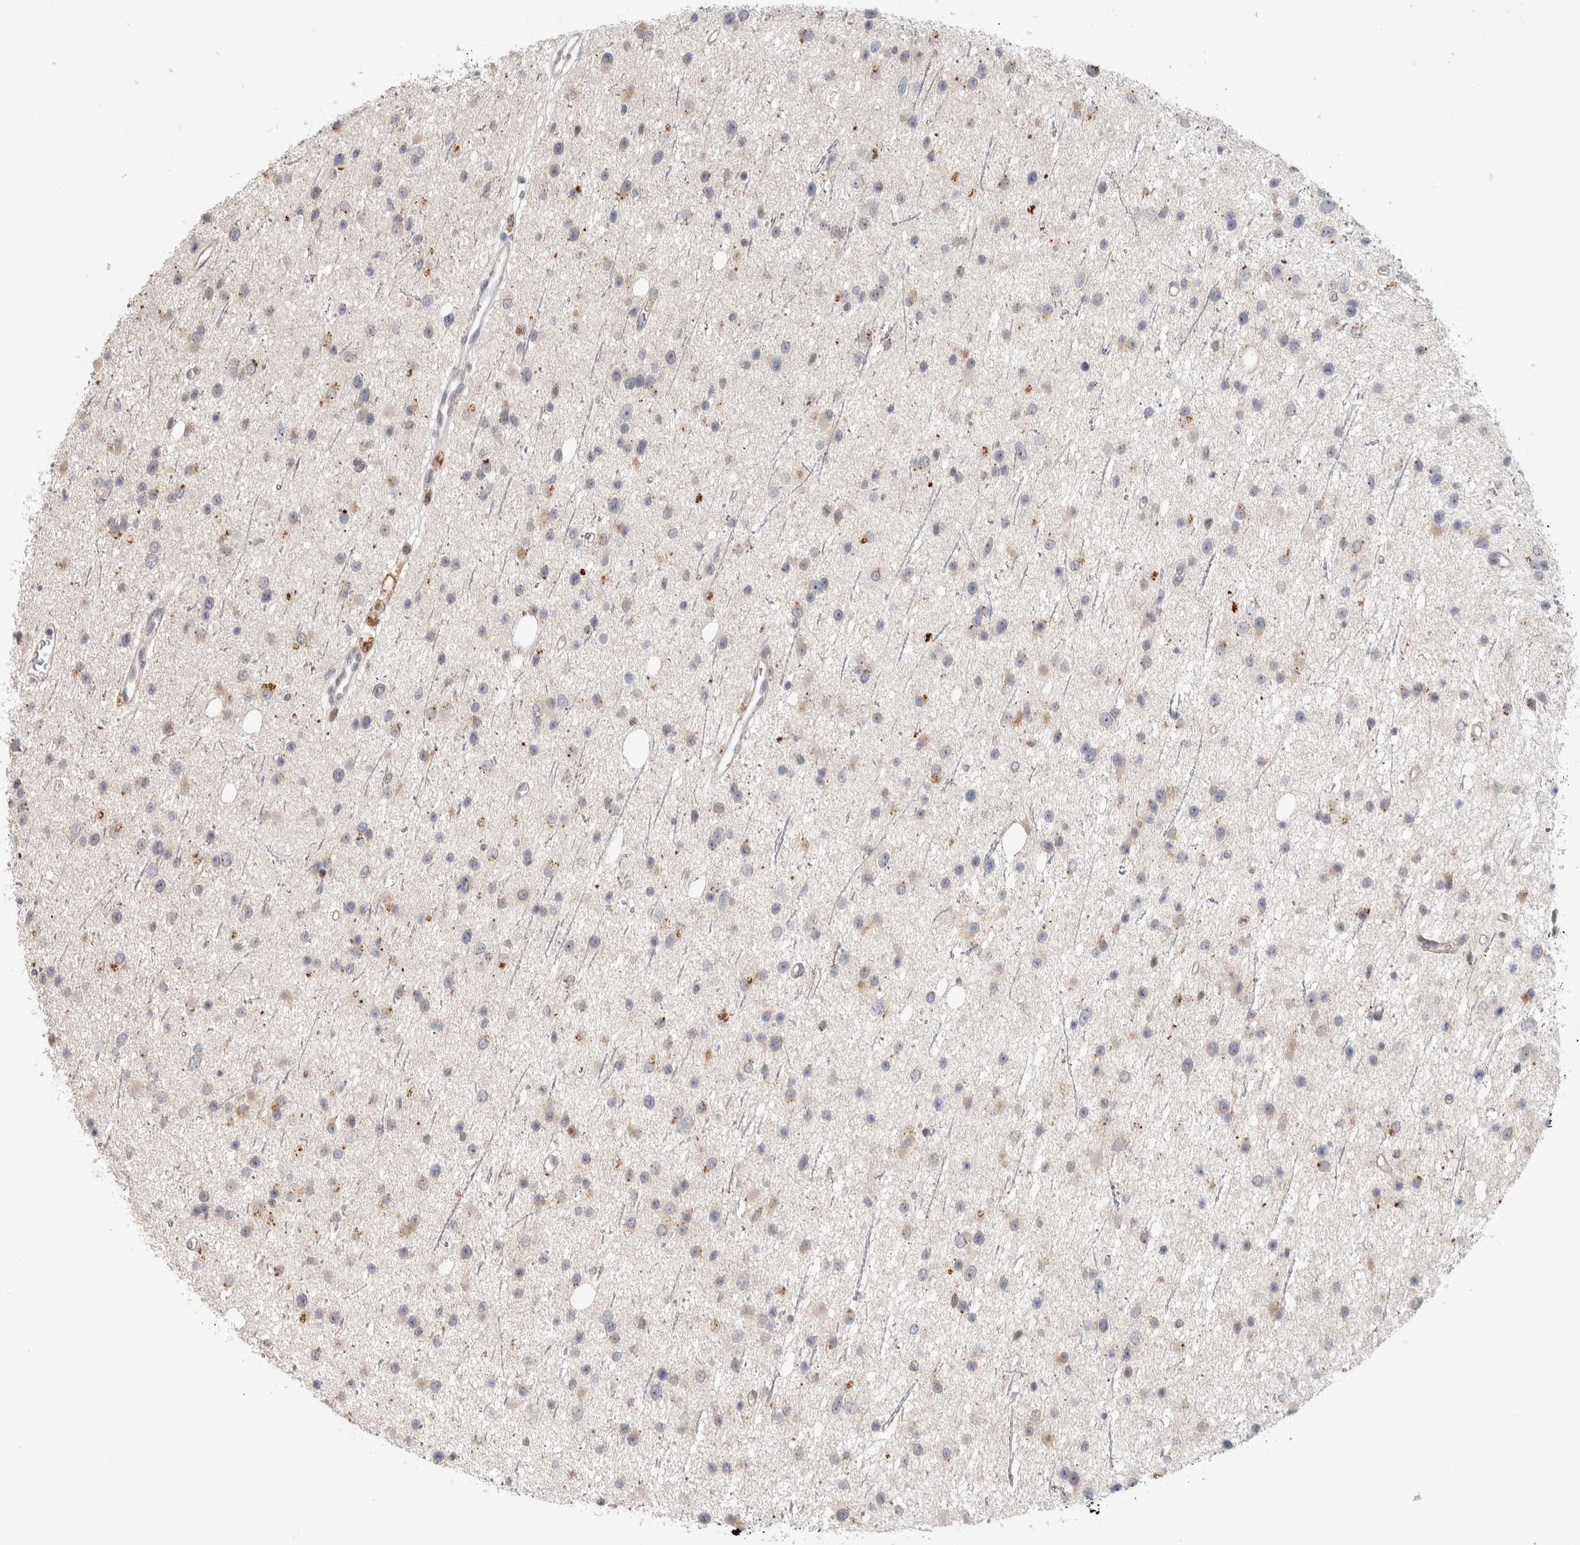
{"staining": {"intensity": "weak", "quantity": "25%-75%", "location": "cytoplasmic/membranous"}, "tissue": "glioma", "cell_type": "Tumor cells", "image_type": "cancer", "snomed": [{"axis": "morphology", "description": "Glioma, malignant, Low grade"}, {"axis": "topography", "description": "Cerebral cortex"}], "caption": "DAB immunohistochemical staining of human glioma exhibits weak cytoplasmic/membranous protein positivity in approximately 25%-75% of tumor cells. (Stains: DAB in brown, nuclei in blue, Microscopy: brightfield microscopy at high magnification).", "gene": "NAB2", "patient": {"sex": "female", "age": 39}}